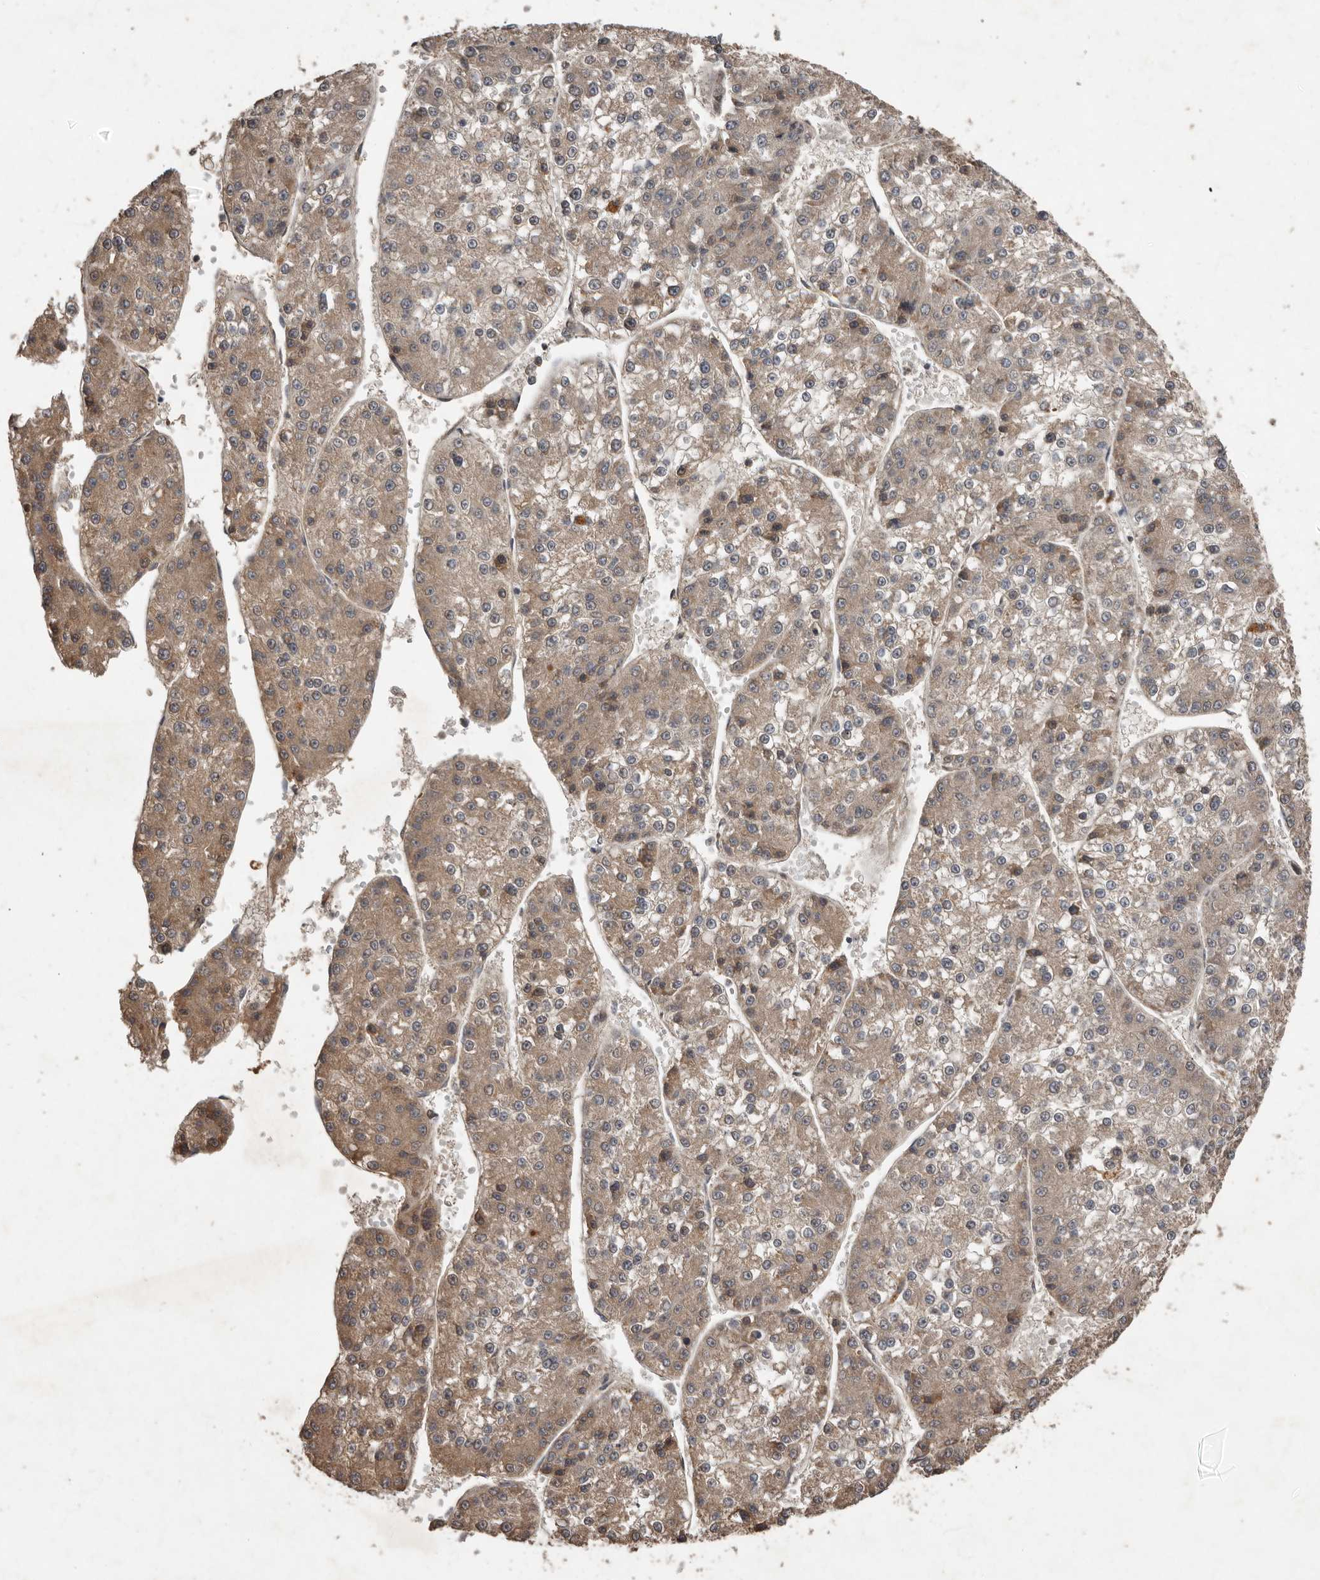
{"staining": {"intensity": "weak", "quantity": ">75%", "location": "cytoplasmic/membranous"}, "tissue": "liver cancer", "cell_type": "Tumor cells", "image_type": "cancer", "snomed": [{"axis": "morphology", "description": "Carcinoma, Hepatocellular, NOS"}, {"axis": "topography", "description": "Liver"}], "caption": "Weak cytoplasmic/membranous expression is appreciated in approximately >75% of tumor cells in hepatocellular carcinoma (liver). The protein is shown in brown color, while the nuclei are stained blue.", "gene": "KIF26B", "patient": {"sex": "female", "age": 73}}